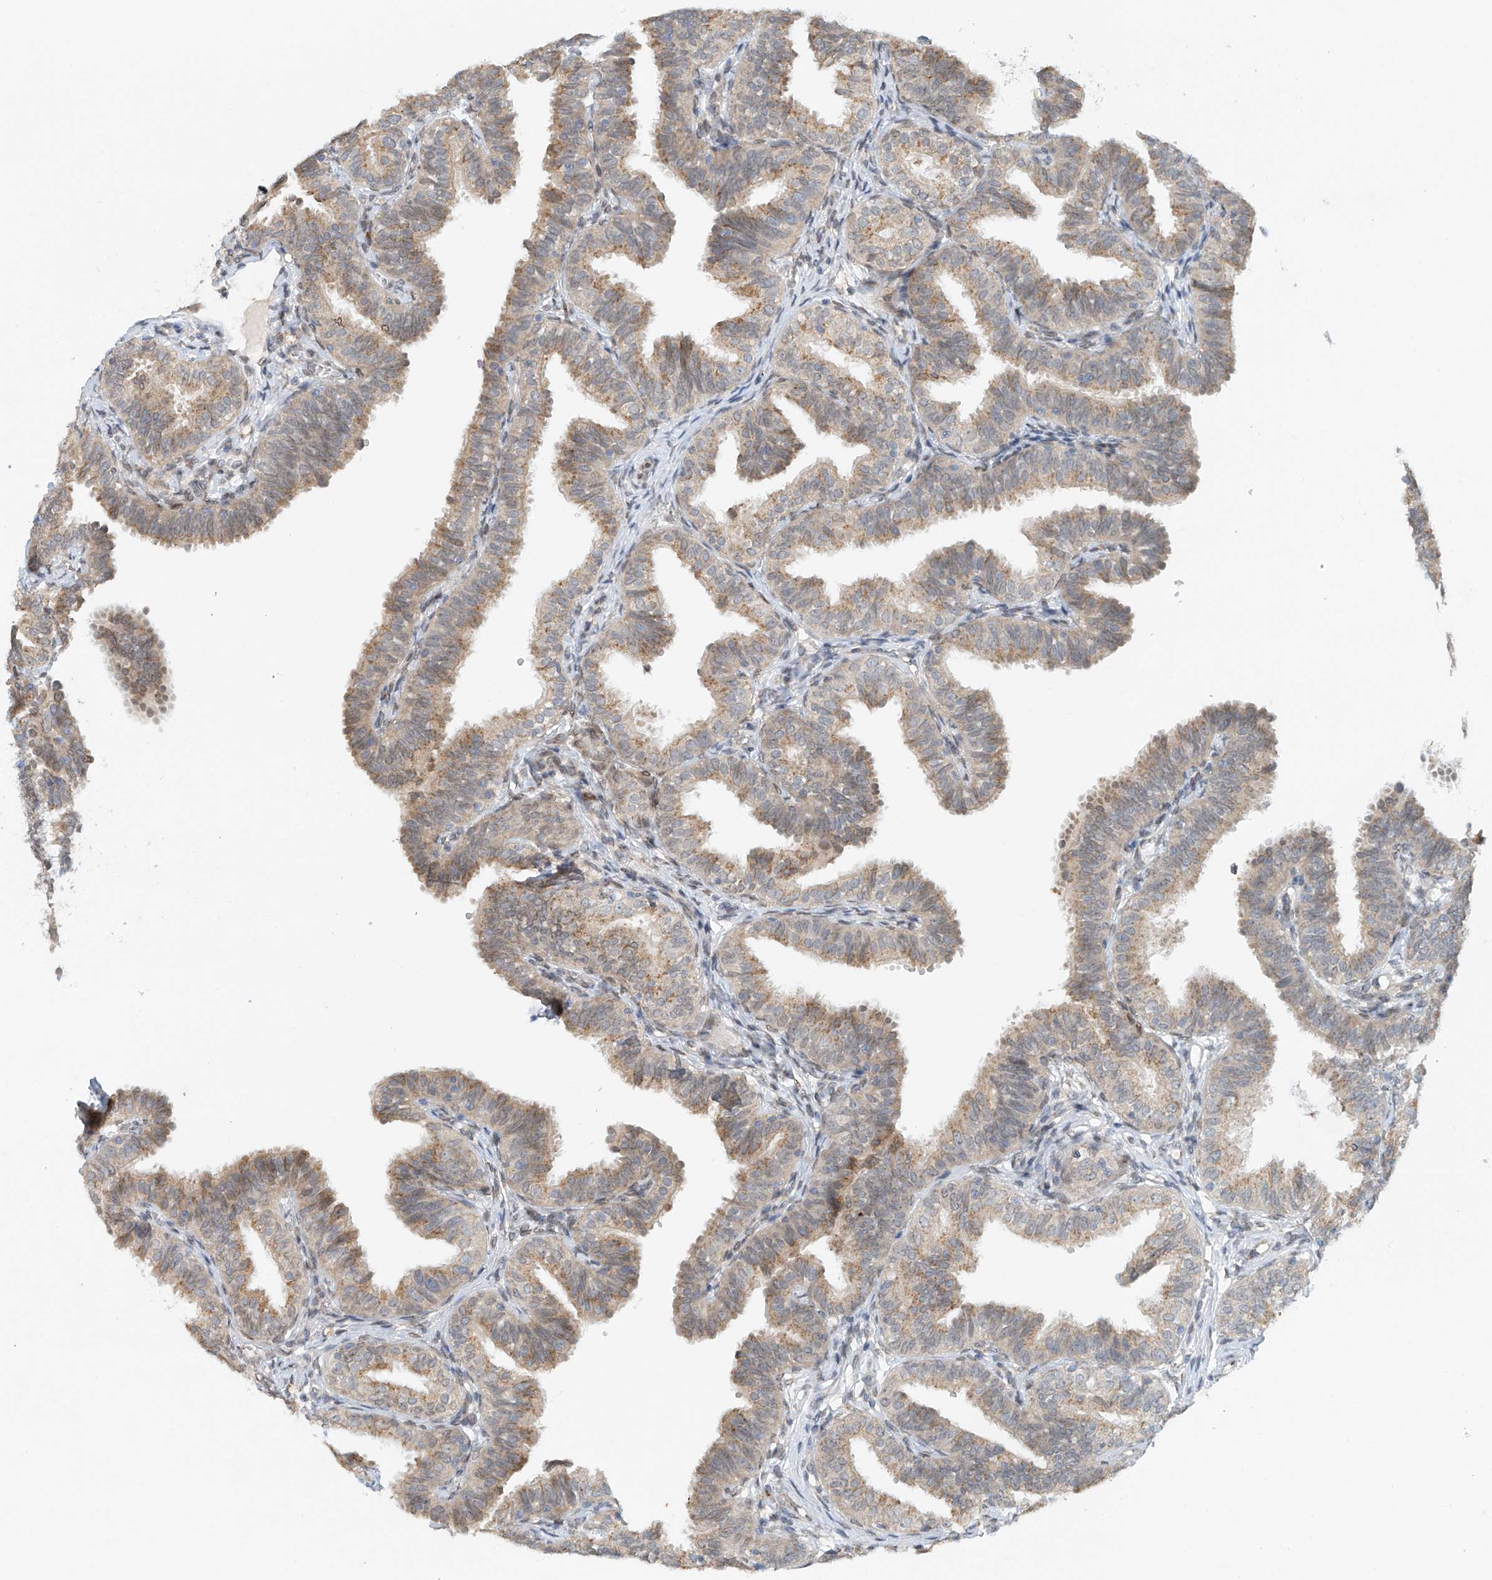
{"staining": {"intensity": "weak", "quantity": "25%-75%", "location": "cytoplasmic/membranous"}, "tissue": "fallopian tube", "cell_type": "Glandular cells", "image_type": "normal", "snomed": [{"axis": "morphology", "description": "Normal tissue, NOS"}, {"axis": "topography", "description": "Fallopian tube"}], "caption": "This image exhibits immunohistochemistry staining of normal fallopian tube, with low weak cytoplasmic/membranous positivity in approximately 25%-75% of glandular cells.", "gene": "STARD9", "patient": {"sex": "female", "age": 35}}